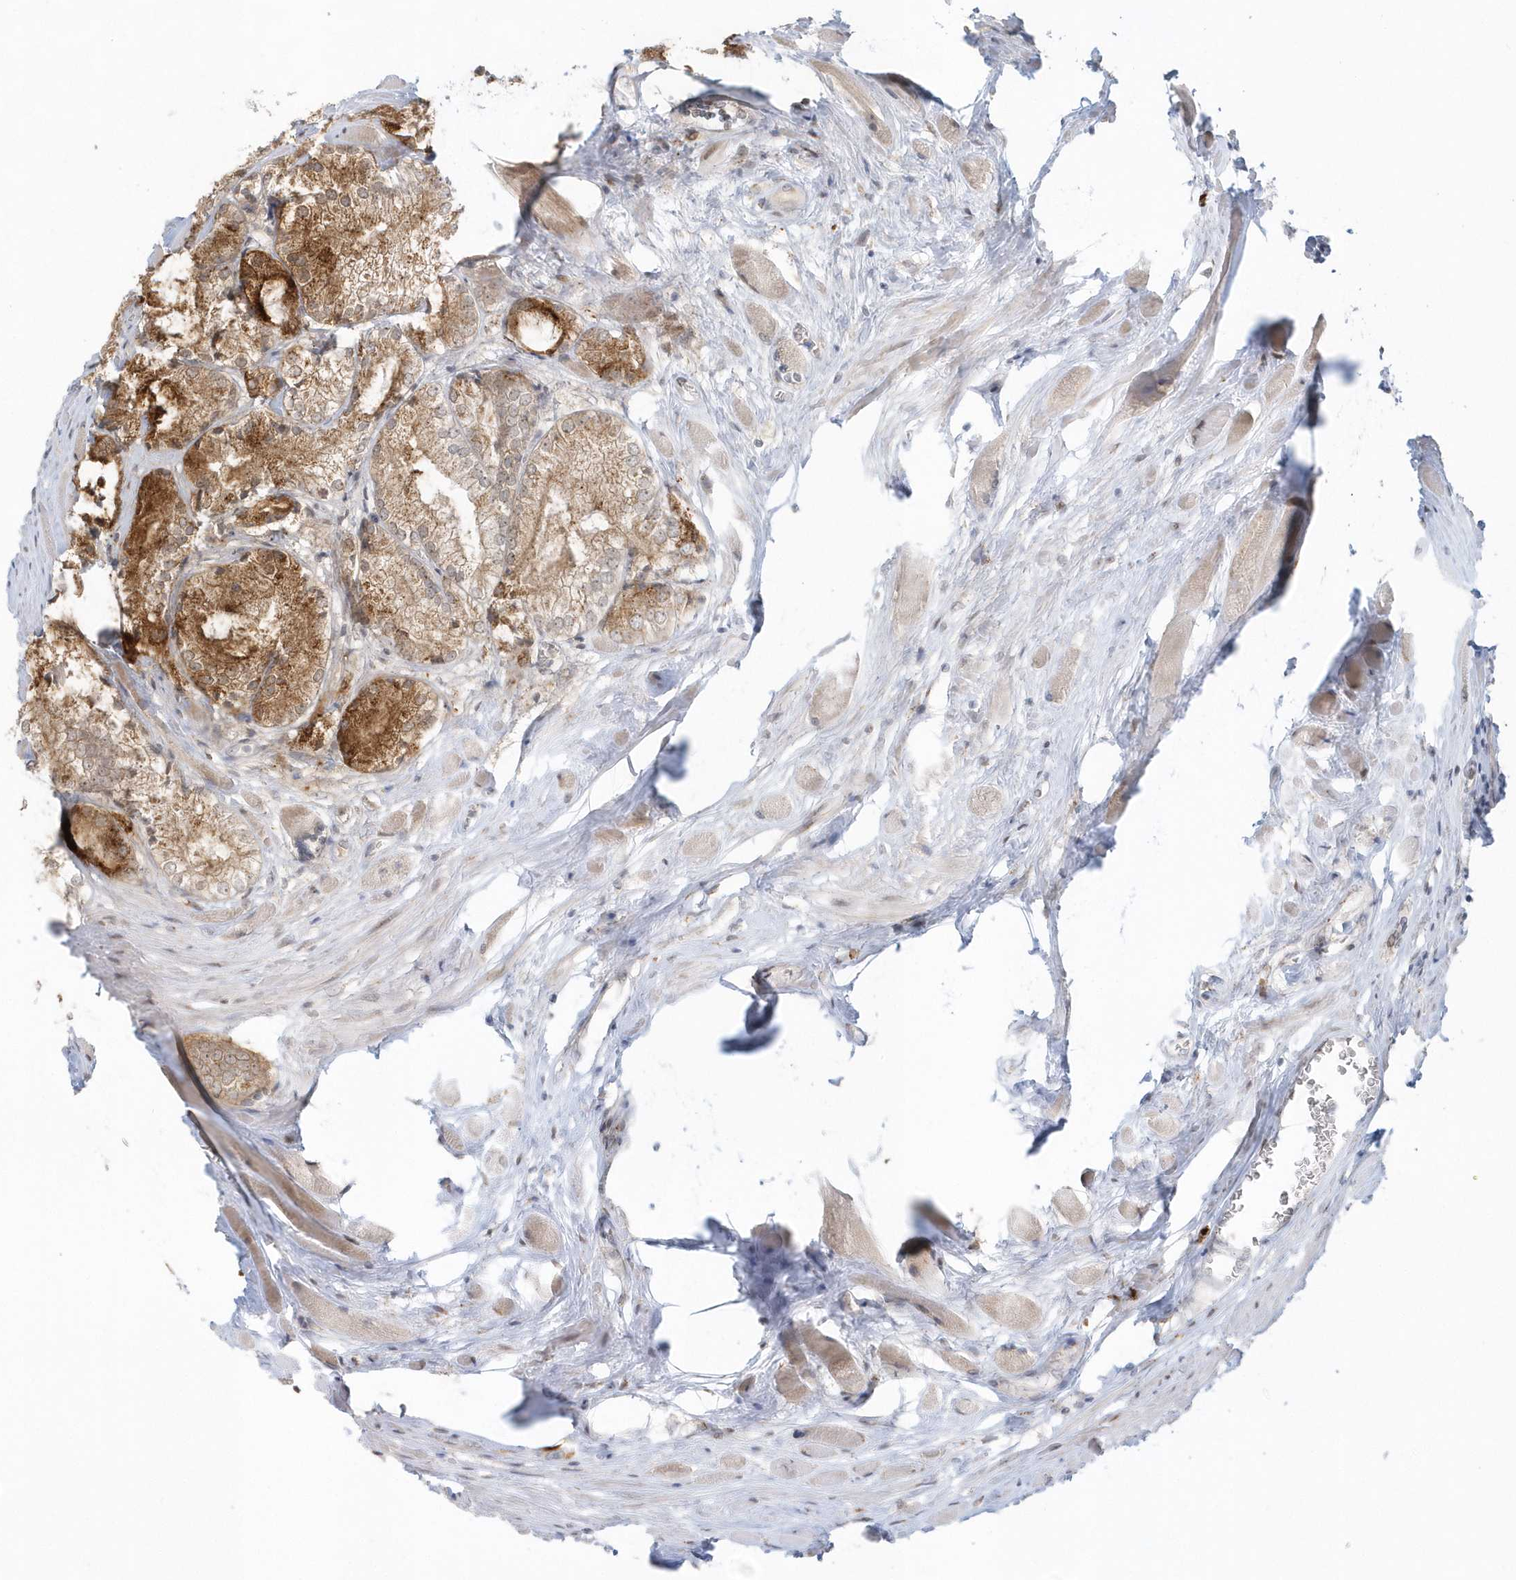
{"staining": {"intensity": "moderate", "quantity": ">75%", "location": "cytoplasmic/membranous"}, "tissue": "prostate cancer", "cell_type": "Tumor cells", "image_type": "cancer", "snomed": [{"axis": "morphology", "description": "Adenocarcinoma, Low grade"}, {"axis": "topography", "description": "Prostate"}], "caption": "Prostate cancer stained with a protein marker shows moderate staining in tumor cells.", "gene": "DHFR", "patient": {"sex": "male", "age": 67}}